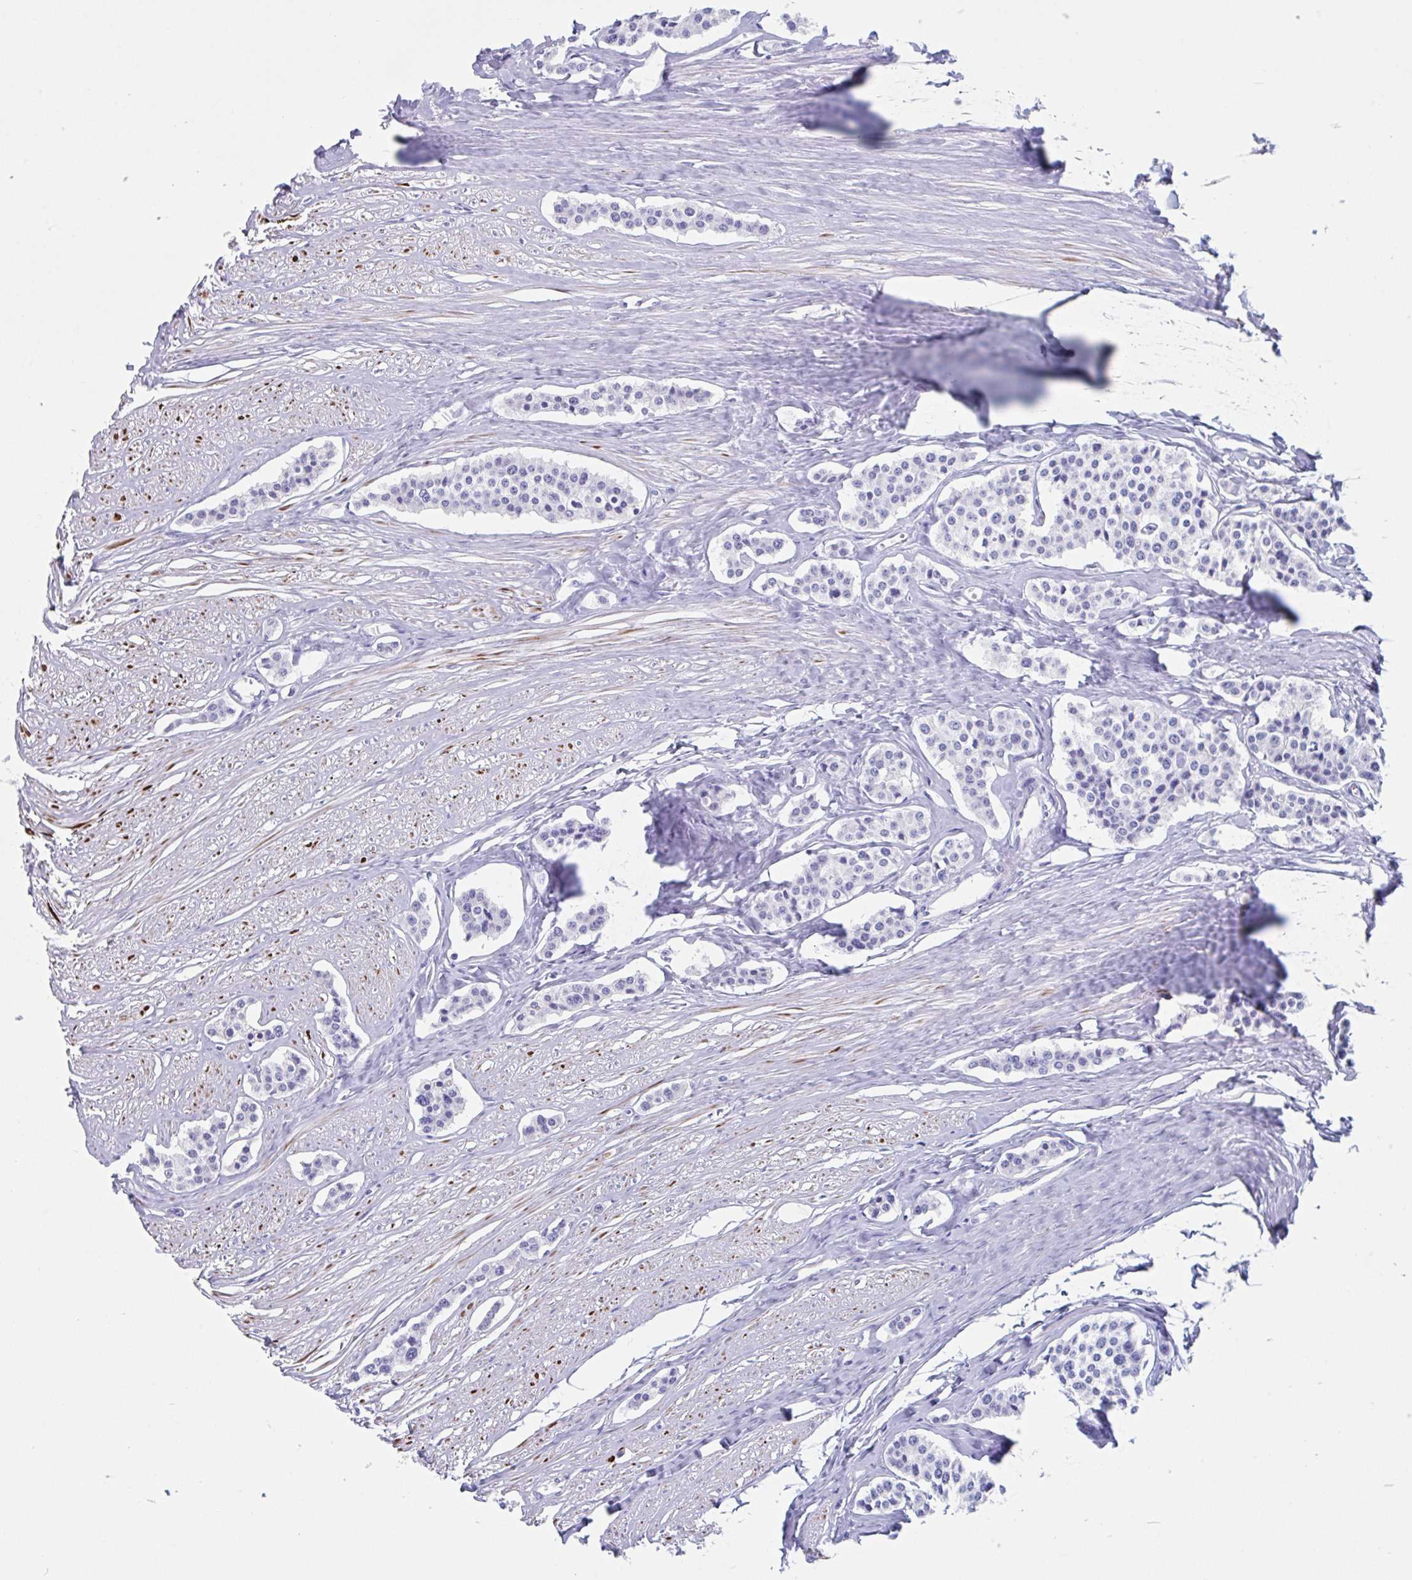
{"staining": {"intensity": "negative", "quantity": "none", "location": "none"}, "tissue": "carcinoid", "cell_type": "Tumor cells", "image_type": "cancer", "snomed": [{"axis": "morphology", "description": "Carcinoid, malignant, NOS"}, {"axis": "topography", "description": "Small intestine"}], "caption": "Tumor cells show no significant protein positivity in malignant carcinoid.", "gene": "CPTP", "patient": {"sex": "male", "age": 60}}